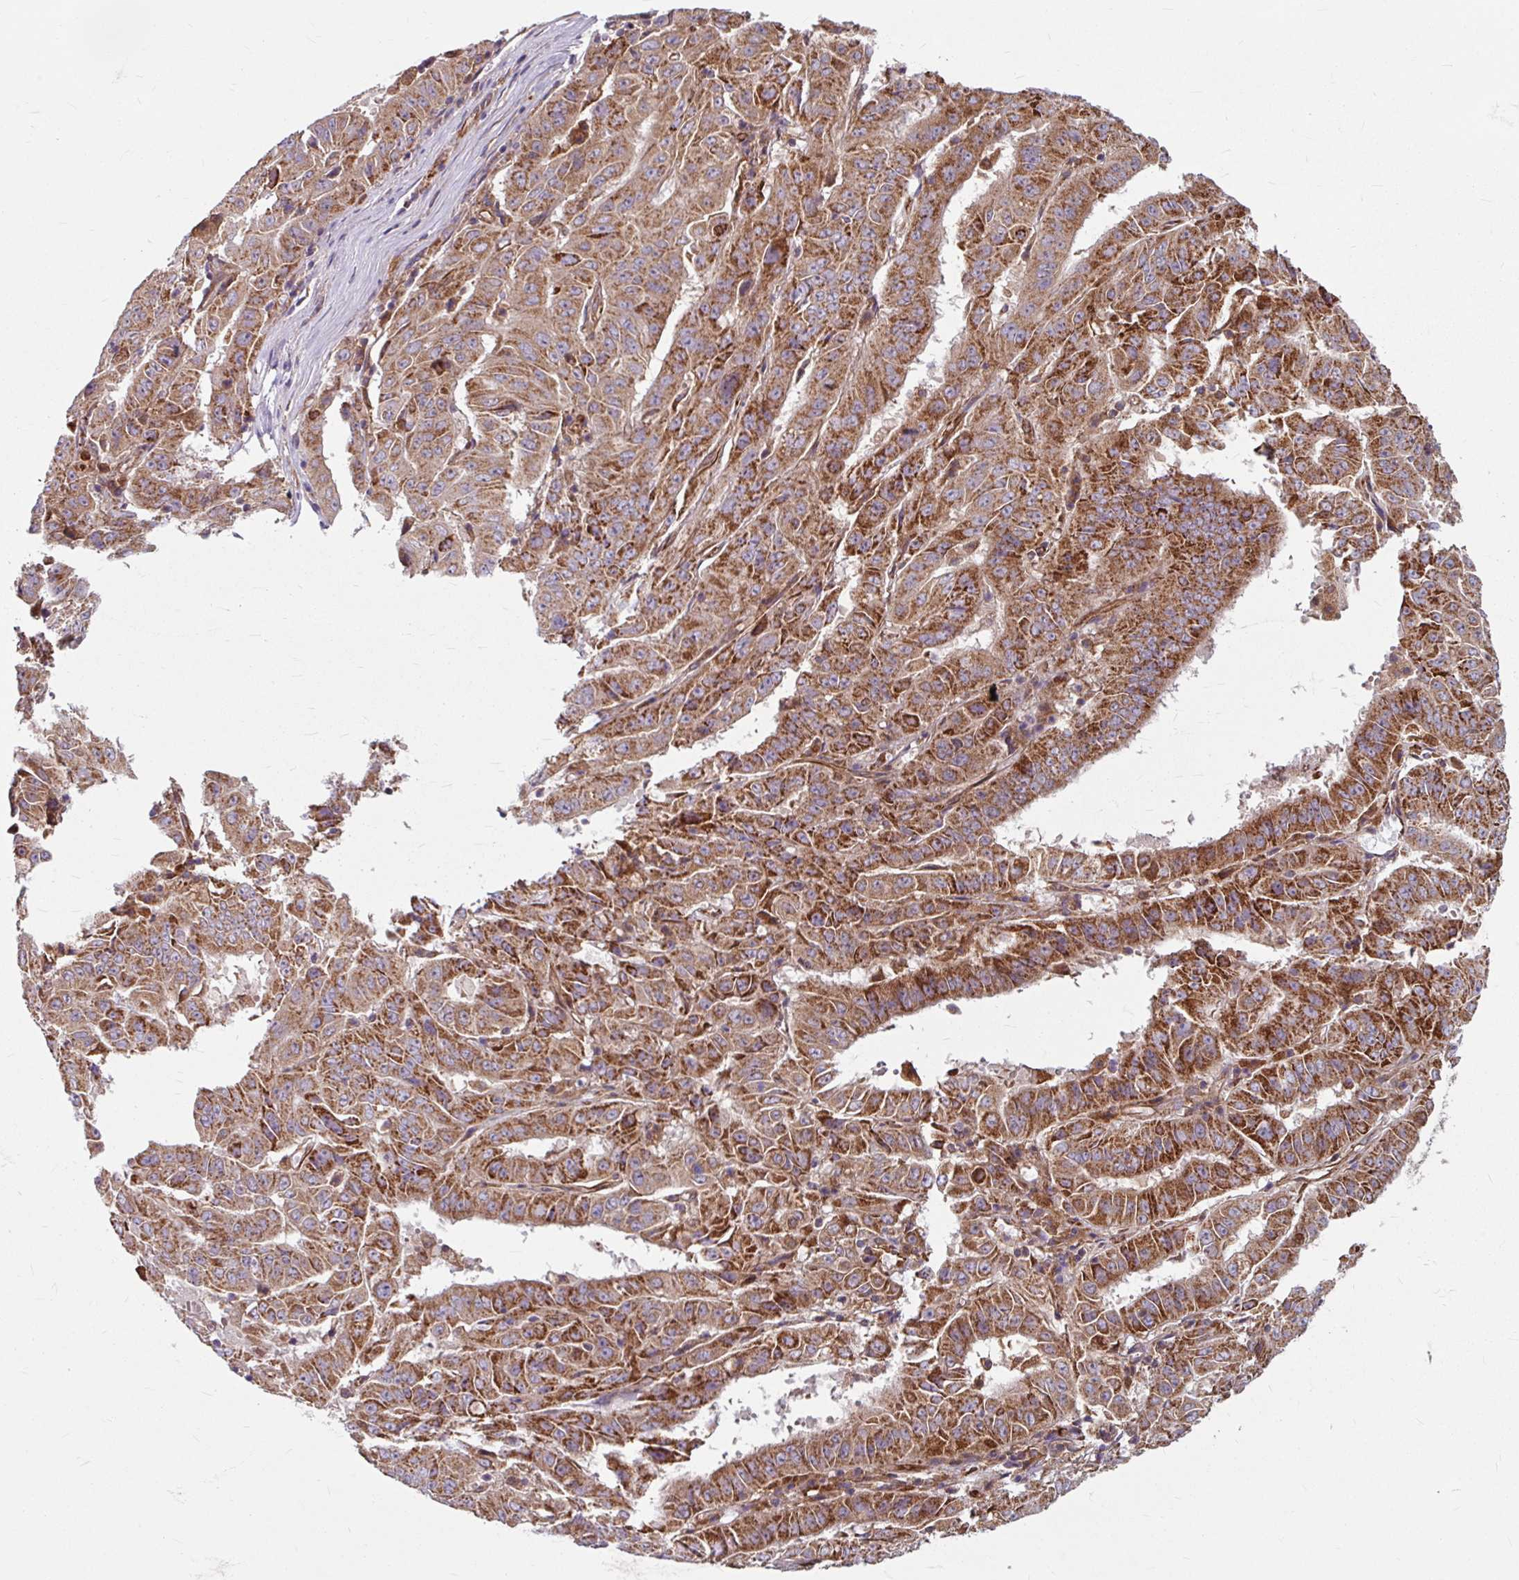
{"staining": {"intensity": "moderate", "quantity": ">75%", "location": "cytoplasmic/membranous"}, "tissue": "pancreatic cancer", "cell_type": "Tumor cells", "image_type": "cancer", "snomed": [{"axis": "morphology", "description": "Adenocarcinoma, NOS"}, {"axis": "topography", "description": "Pancreas"}], "caption": "Pancreatic cancer stained with a brown dye displays moderate cytoplasmic/membranous positive staining in about >75% of tumor cells.", "gene": "DAAM2", "patient": {"sex": "male", "age": 63}}